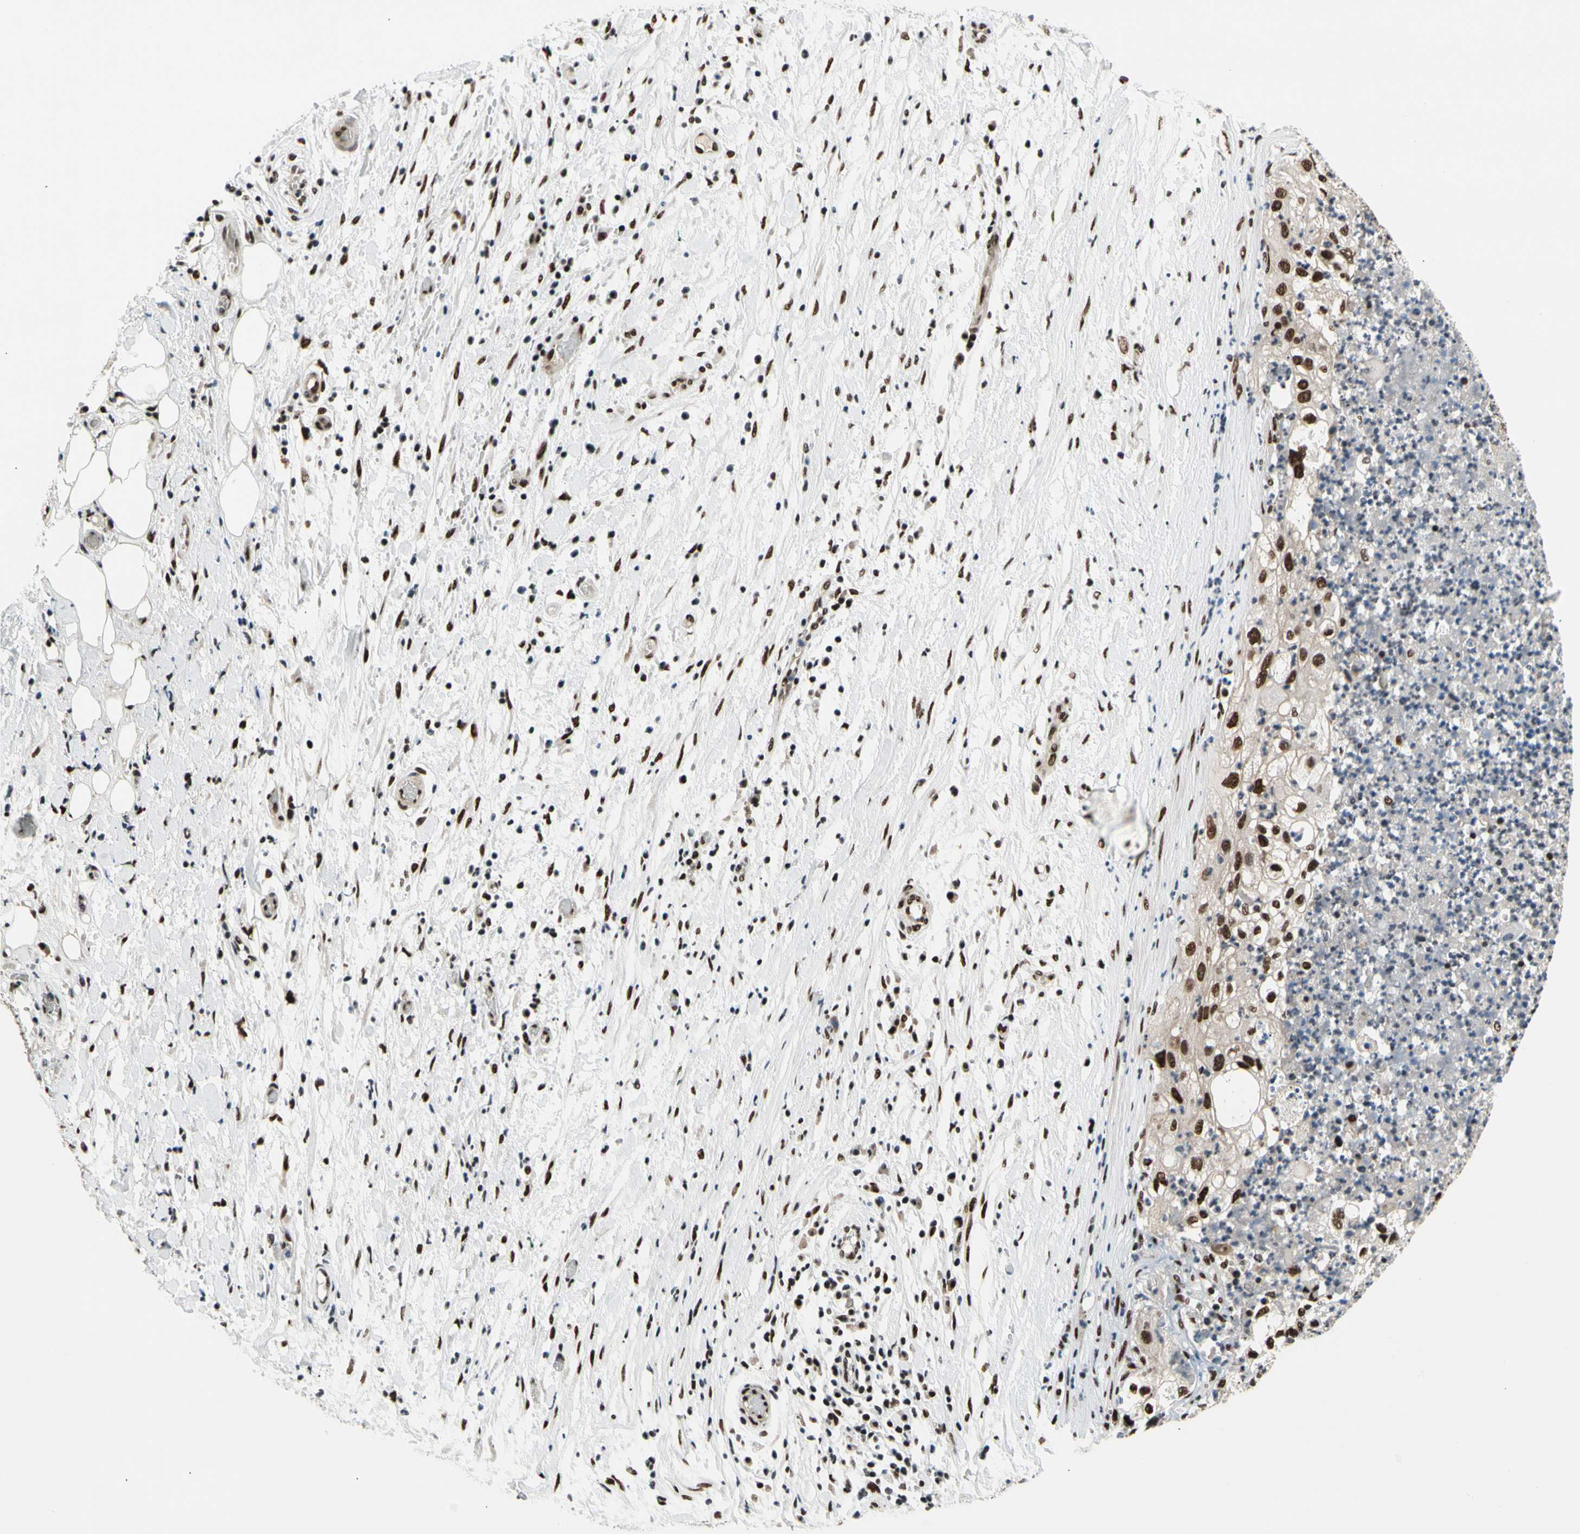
{"staining": {"intensity": "strong", "quantity": ">75%", "location": "nuclear"}, "tissue": "lung cancer", "cell_type": "Tumor cells", "image_type": "cancer", "snomed": [{"axis": "morphology", "description": "Inflammation, NOS"}, {"axis": "morphology", "description": "Squamous cell carcinoma, NOS"}, {"axis": "topography", "description": "Lymph node"}, {"axis": "topography", "description": "Soft tissue"}, {"axis": "topography", "description": "Lung"}], "caption": "Lung cancer (squamous cell carcinoma) stained for a protein reveals strong nuclear positivity in tumor cells.", "gene": "SRSF11", "patient": {"sex": "male", "age": 66}}